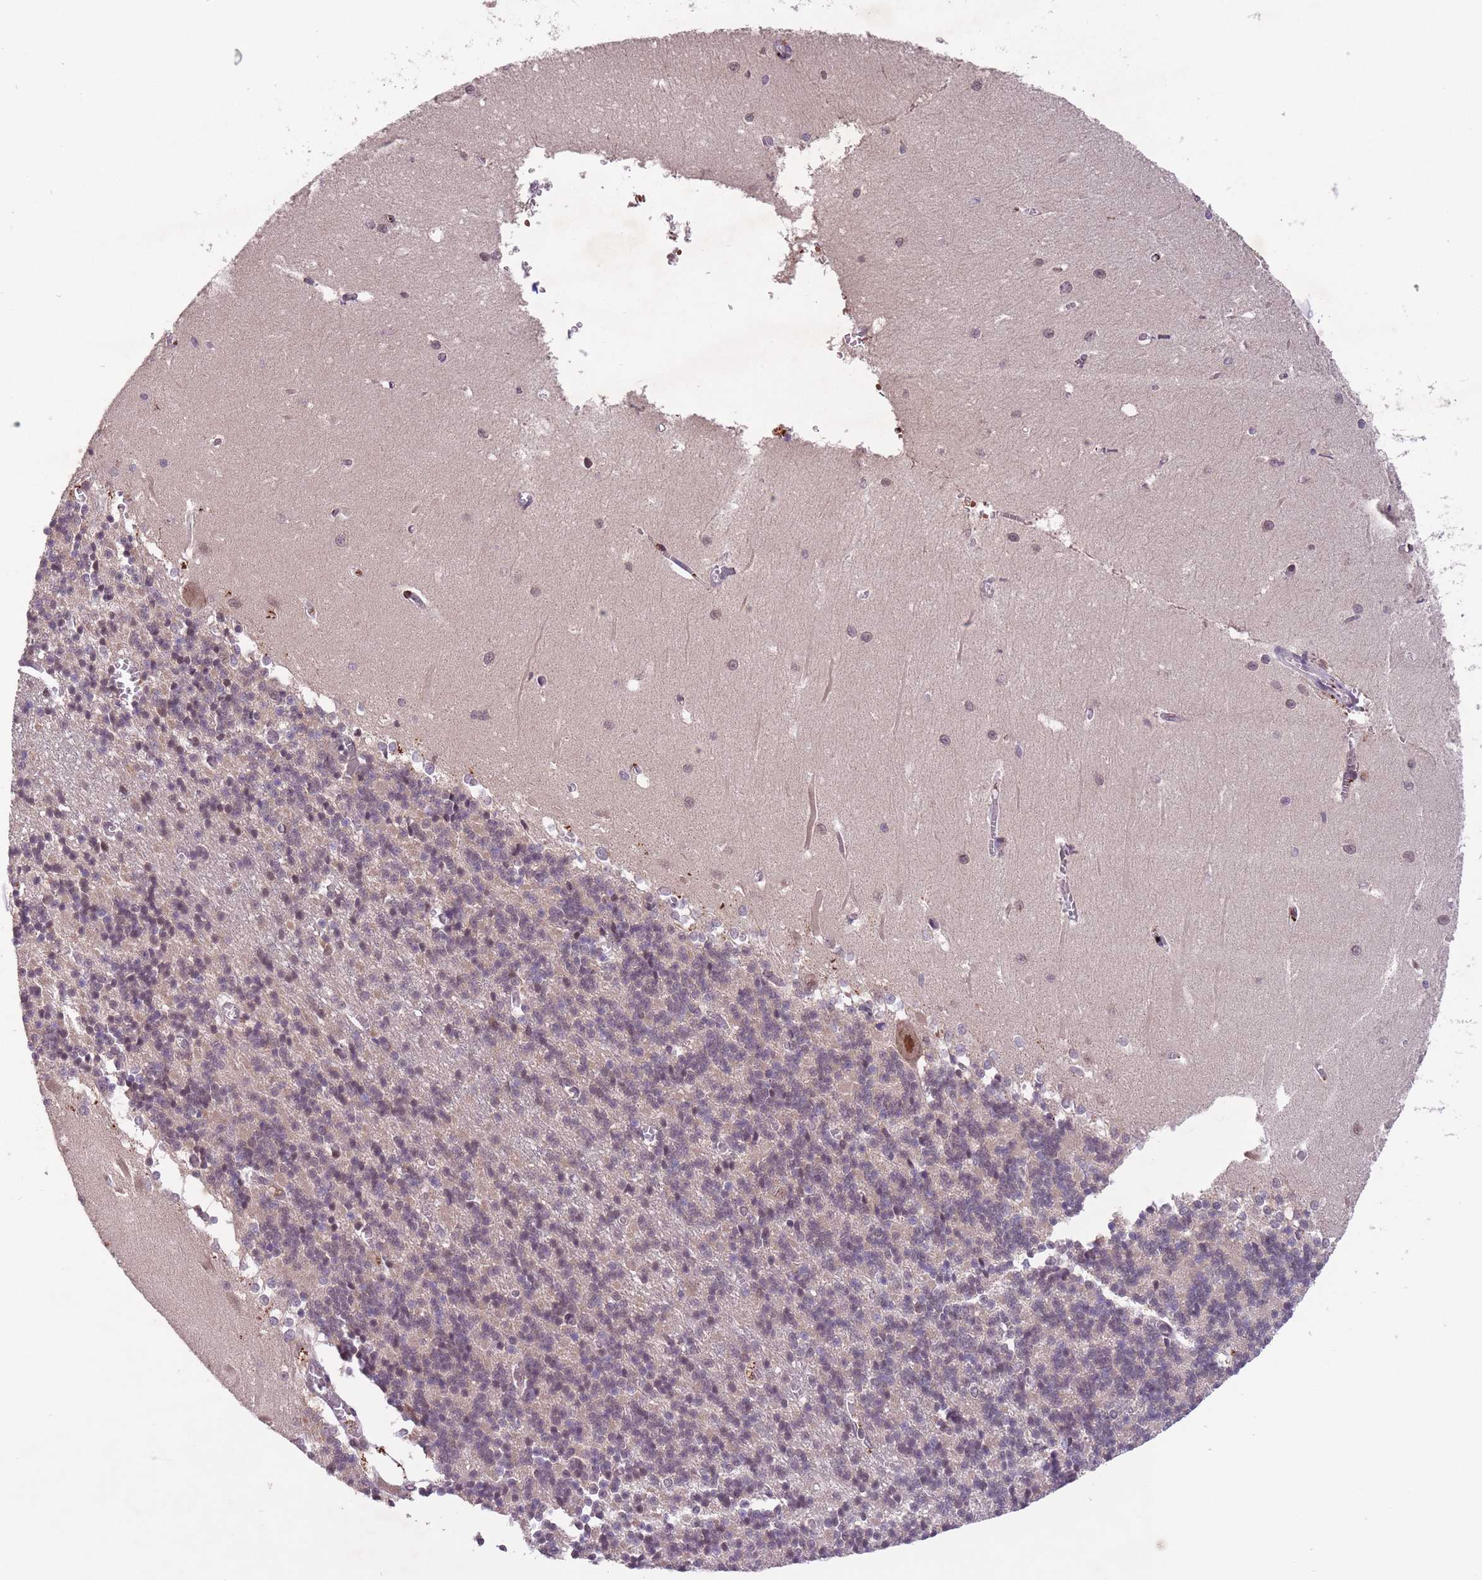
{"staining": {"intensity": "weak", "quantity": "25%-75%", "location": "cytoplasmic/membranous"}, "tissue": "cerebellum", "cell_type": "Cells in granular layer", "image_type": "normal", "snomed": [{"axis": "morphology", "description": "Normal tissue, NOS"}, {"axis": "topography", "description": "Cerebellum"}], "caption": "The image displays immunohistochemical staining of normal cerebellum. There is weak cytoplasmic/membranous expression is seen in about 25%-75% of cells in granular layer.", "gene": "SECTM1", "patient": {"sex": "male", "age": 37}}